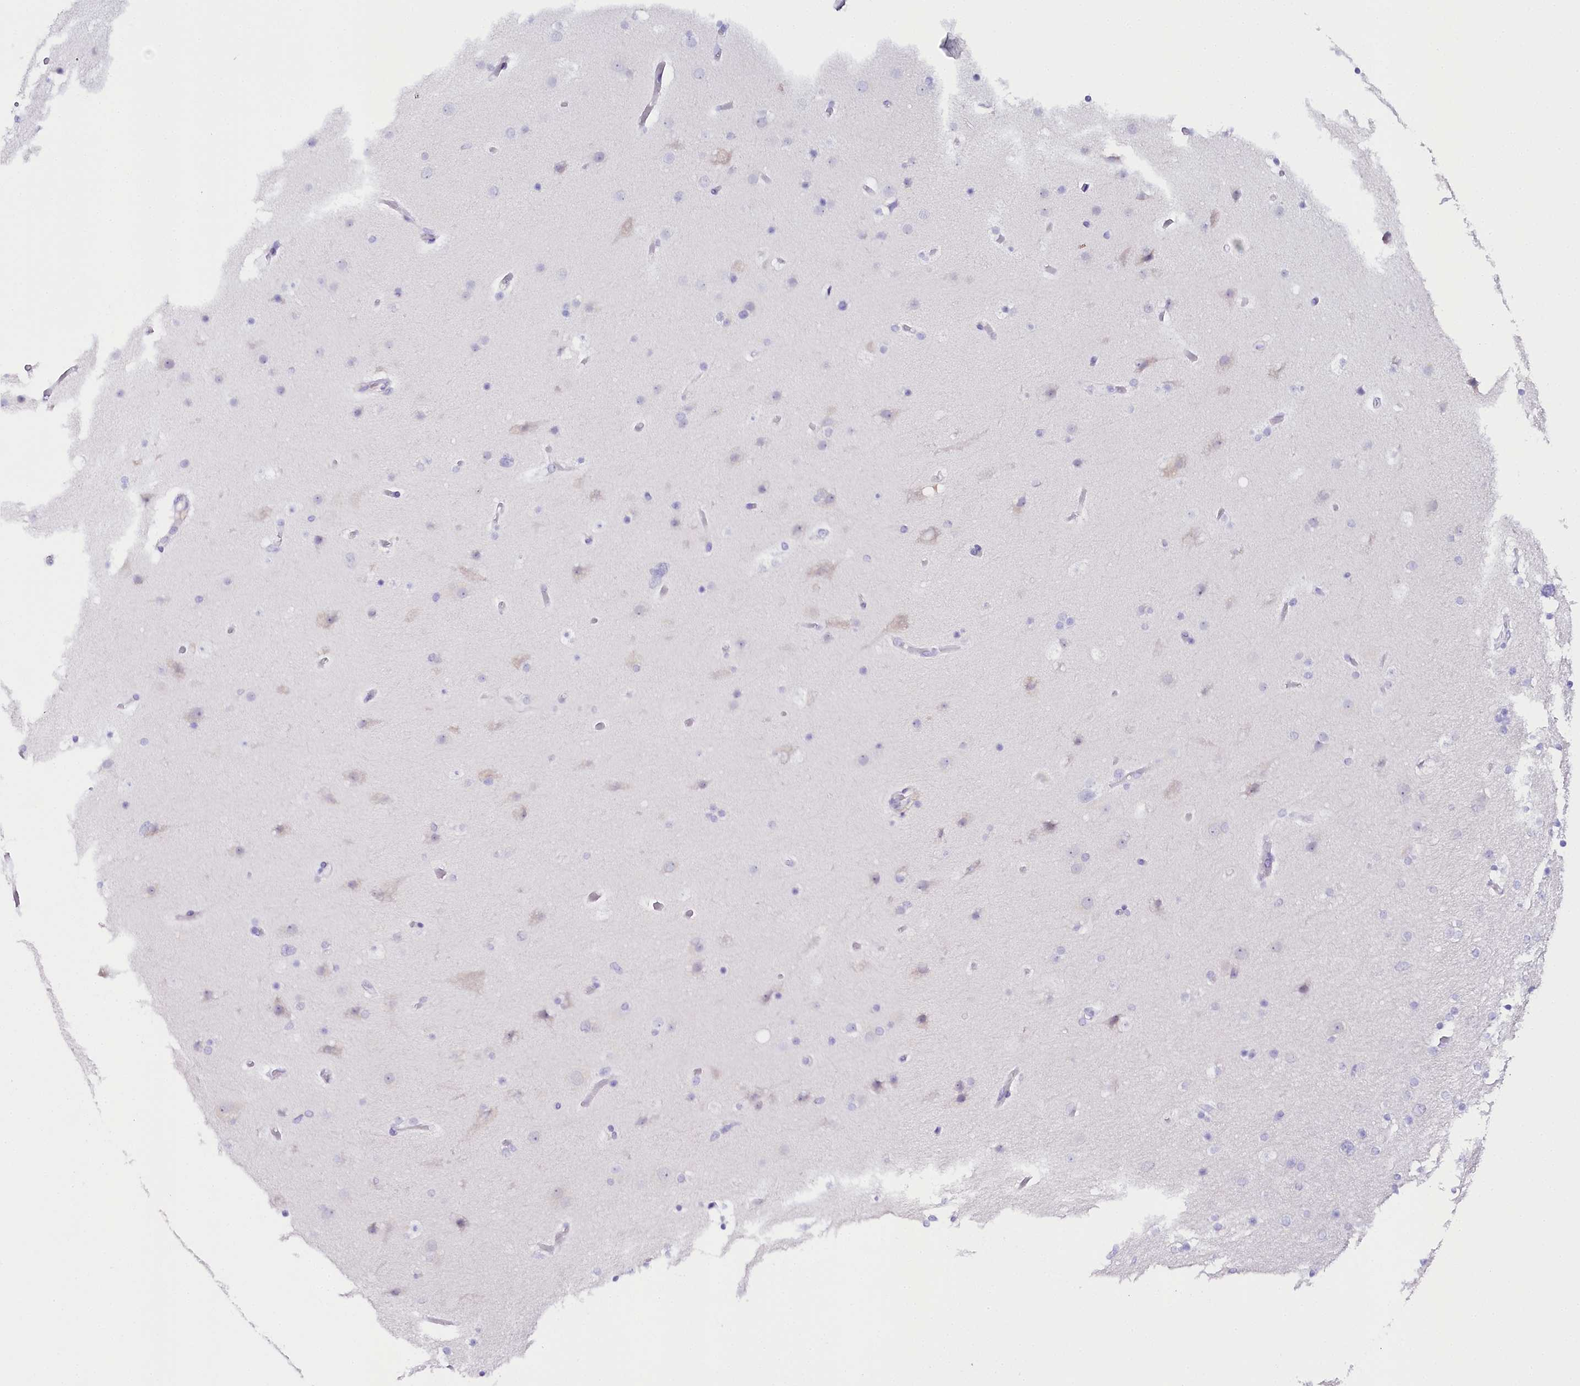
{"staining": {"intensity": "negative", "quantity": "none", "location": "none"}, "tissue": "glioma", "cell_type": "Tumor cells", "image_type": "cancer", "snomed": [{"axis": "morphology", "description": "Glioma, malignant, High grade"}, {"axis": "topography", "description": "Cerebral cortex"}], "caption": "Immunohistochemistry micrograph of neoplastic tissue: malignant glioma (high-grade) stained with DAB shows no significant protein staining in tumor cells.", "gene": "CSN3", "patient": {"sex": "female", "age": 36}}